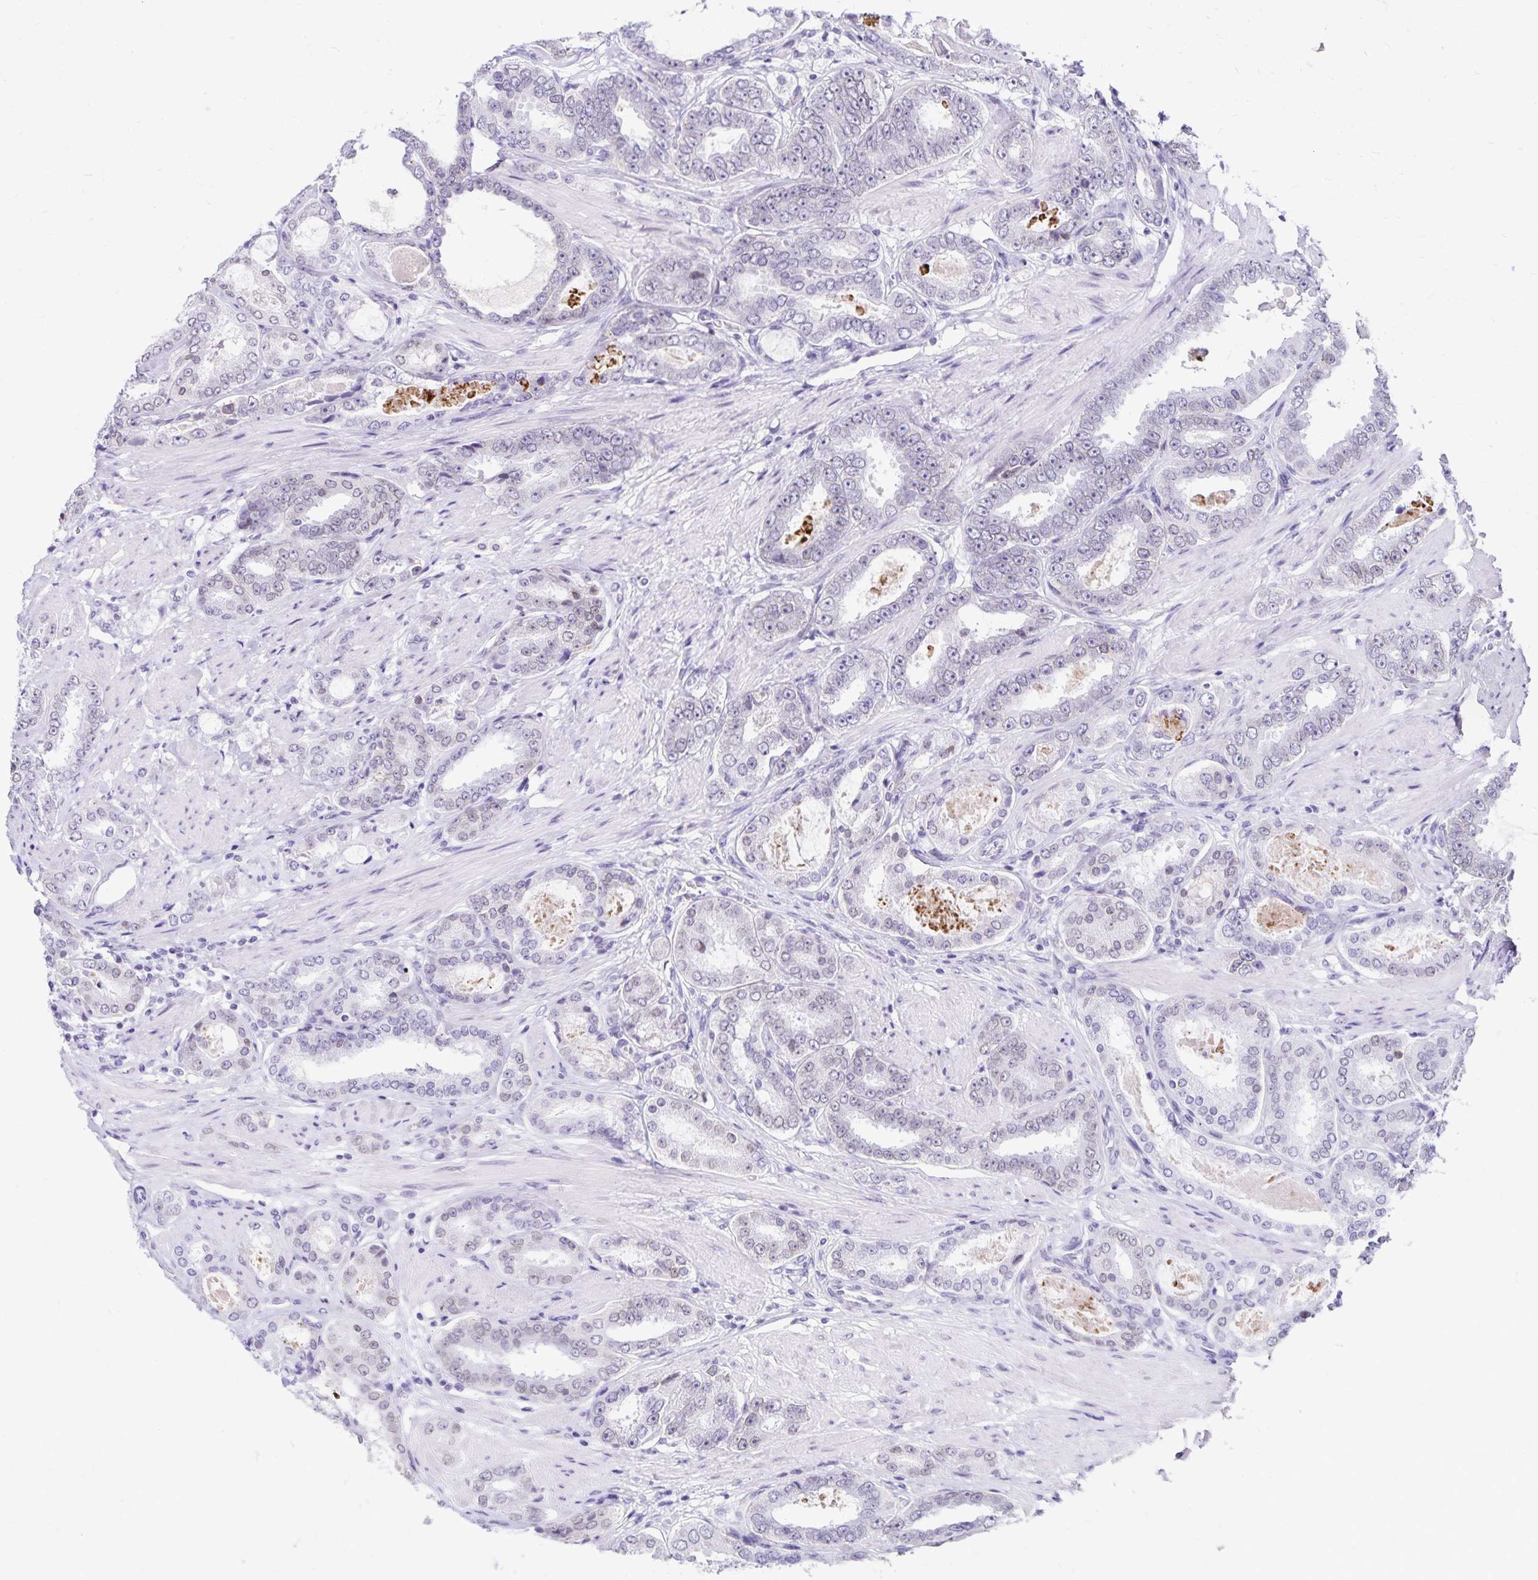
{"staining": {"intensity": "negative", "quantity": "none", "location": "none"}, "tissue": "prostate cancer", "cell_type": "Tumor cells", "image_type": "cancer", "snomed": [{"axis": "morphology", "description": "Adenocarcinoma, High grade"}, {"axis": "topography", "description": "Prostate"}], "caption": "High-grade adenocarcinoma (prostate) was stained to show a protein in brown. There is no significant staining in tumor cells.", "gene": "FAM166C", "patient": {"sex": "male", "age": 63}}